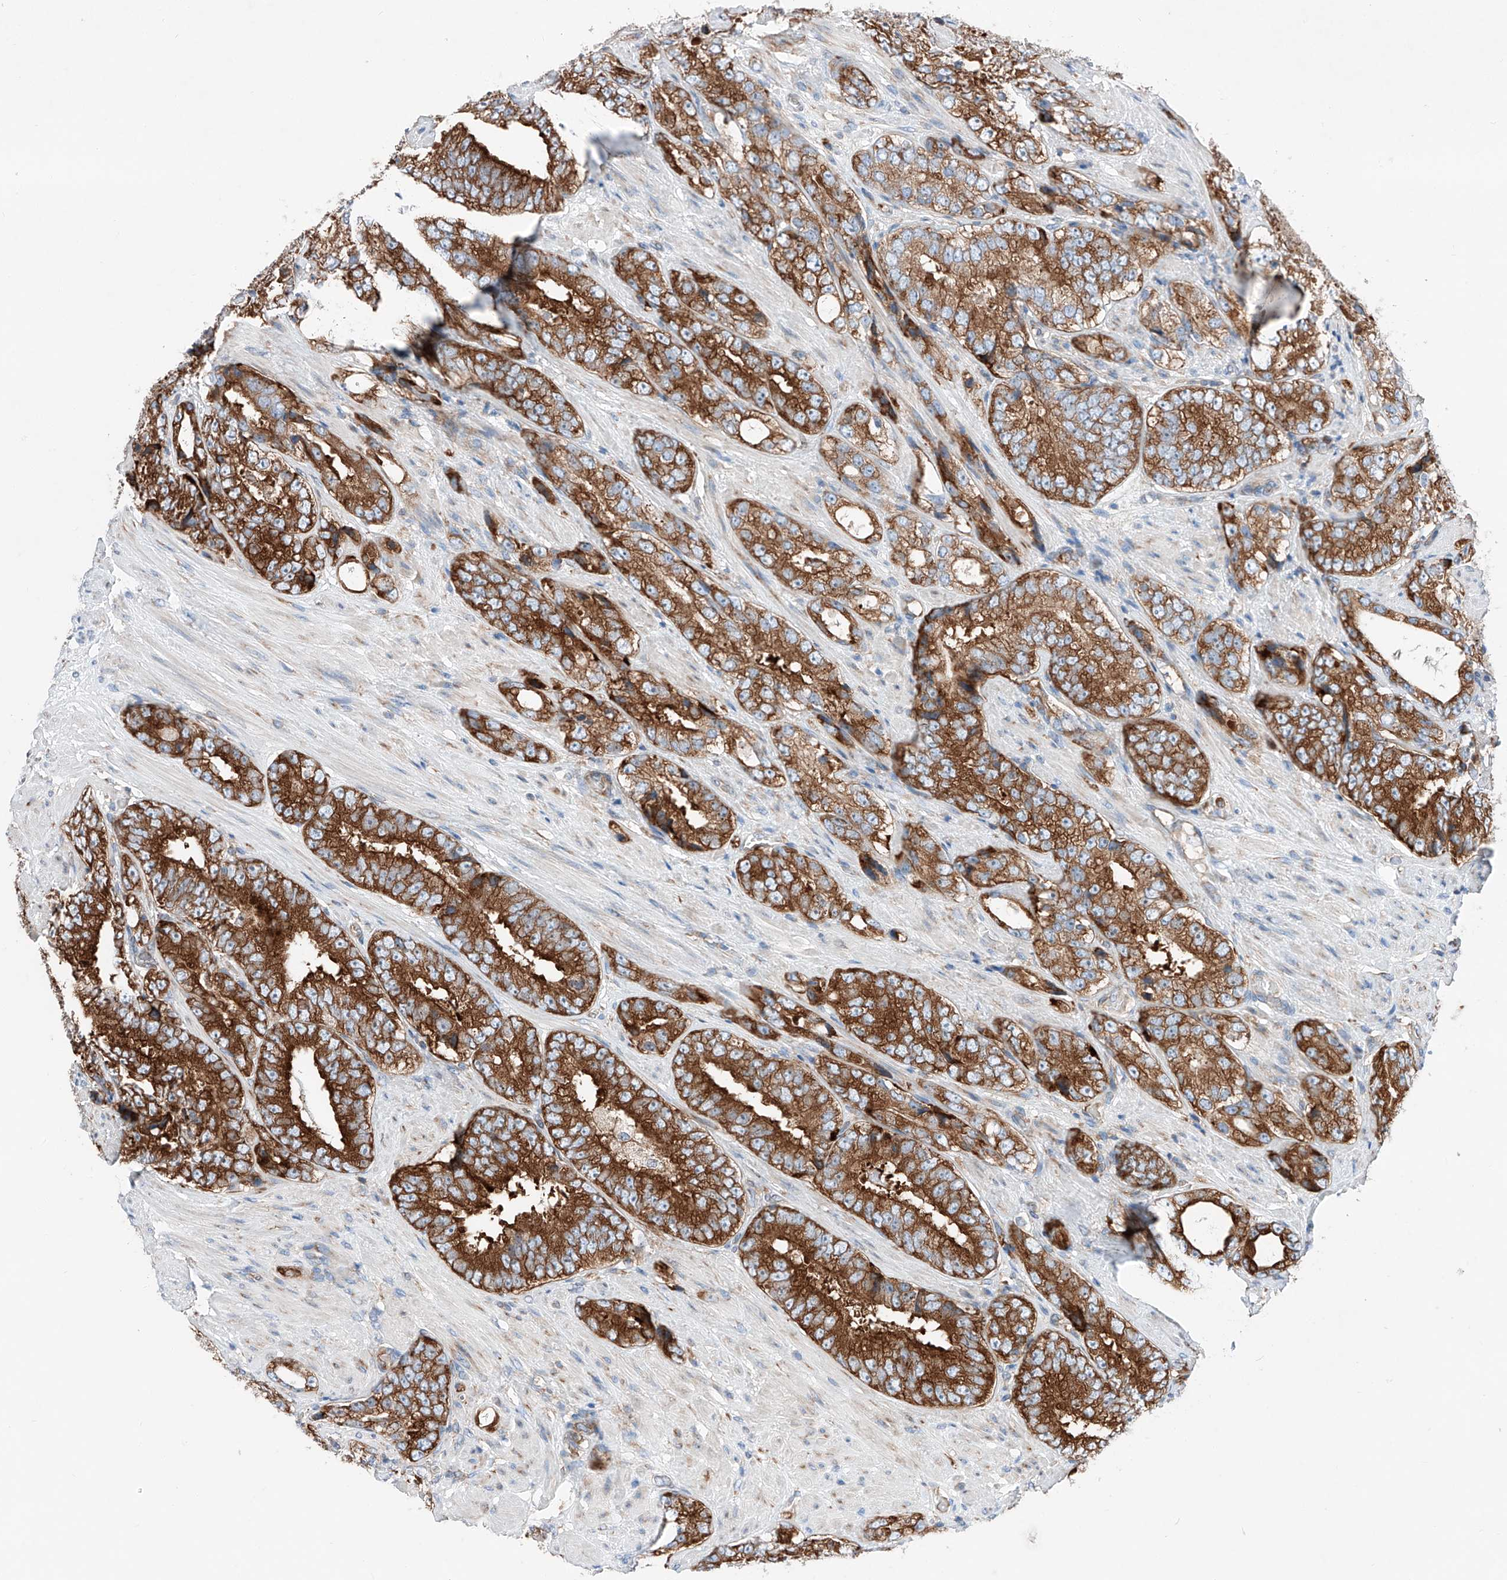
{"staining": {"intensity": "strong", "quantity": ">75%", "location": "cytoplasmic/membranous"}, "tissue": "prostate cancer", "cell_type": "Tumor cells", "image_type": "cancer", "snomed": [{"axis": "morphology", "description": "Adenocarcinoma, High grade"}, {"axis": "topography", "description": "Prostate"}], "caption": "Human prostate cancer (high-grade adenocarcinoma) stained for a protein (brown) exhibits strong cytoplasmic/membranous positive staining in about >75% of tumor cells.", "gene": "CRELD1", "patient": {"sex": "male", "age": 56}}